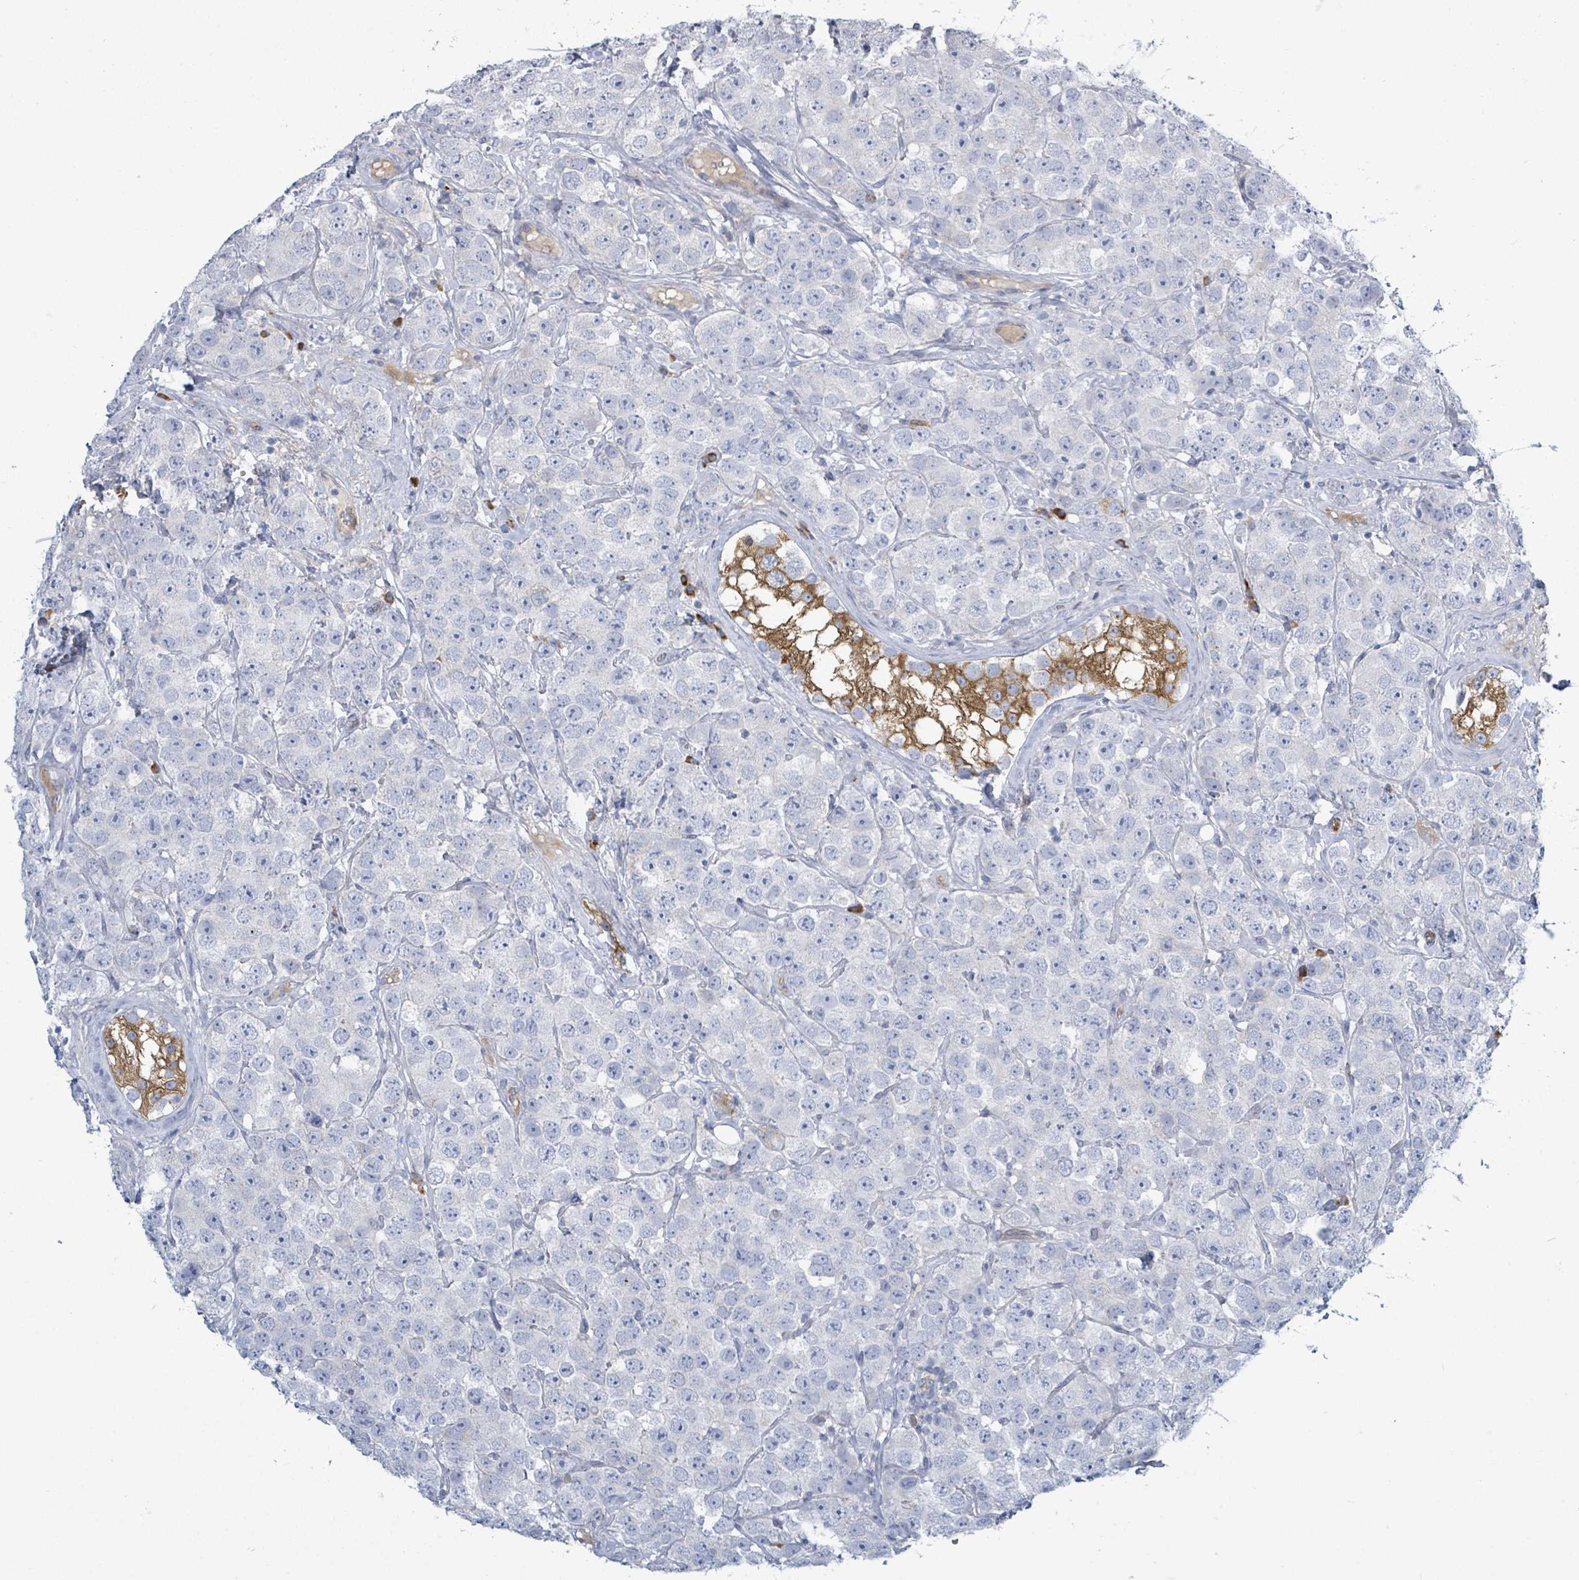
{"staining": {"intensity": "negative", "quantity": "none", "location": "none"}, "tissue": "testis cancer", "cell_type": "Tumor cells", "image_type": "cancer", "snomed": [{"axis": "morphology", "description": "Seminoma, NOS"}, {"axis": "topography", "description": "Testis"}], "caption": "Testis cancer (seminoma) was stained to show a protein in brown. There is no significant expression in tumor cells. Brightfield microscopy of IHC stained with DAB (3,3'-diaminobenzidine) (brown) and hematoxylin (blue), captured at high magnification.", "gene": "SIRPB1", "patient": {"sex": "male", "age": 28}}